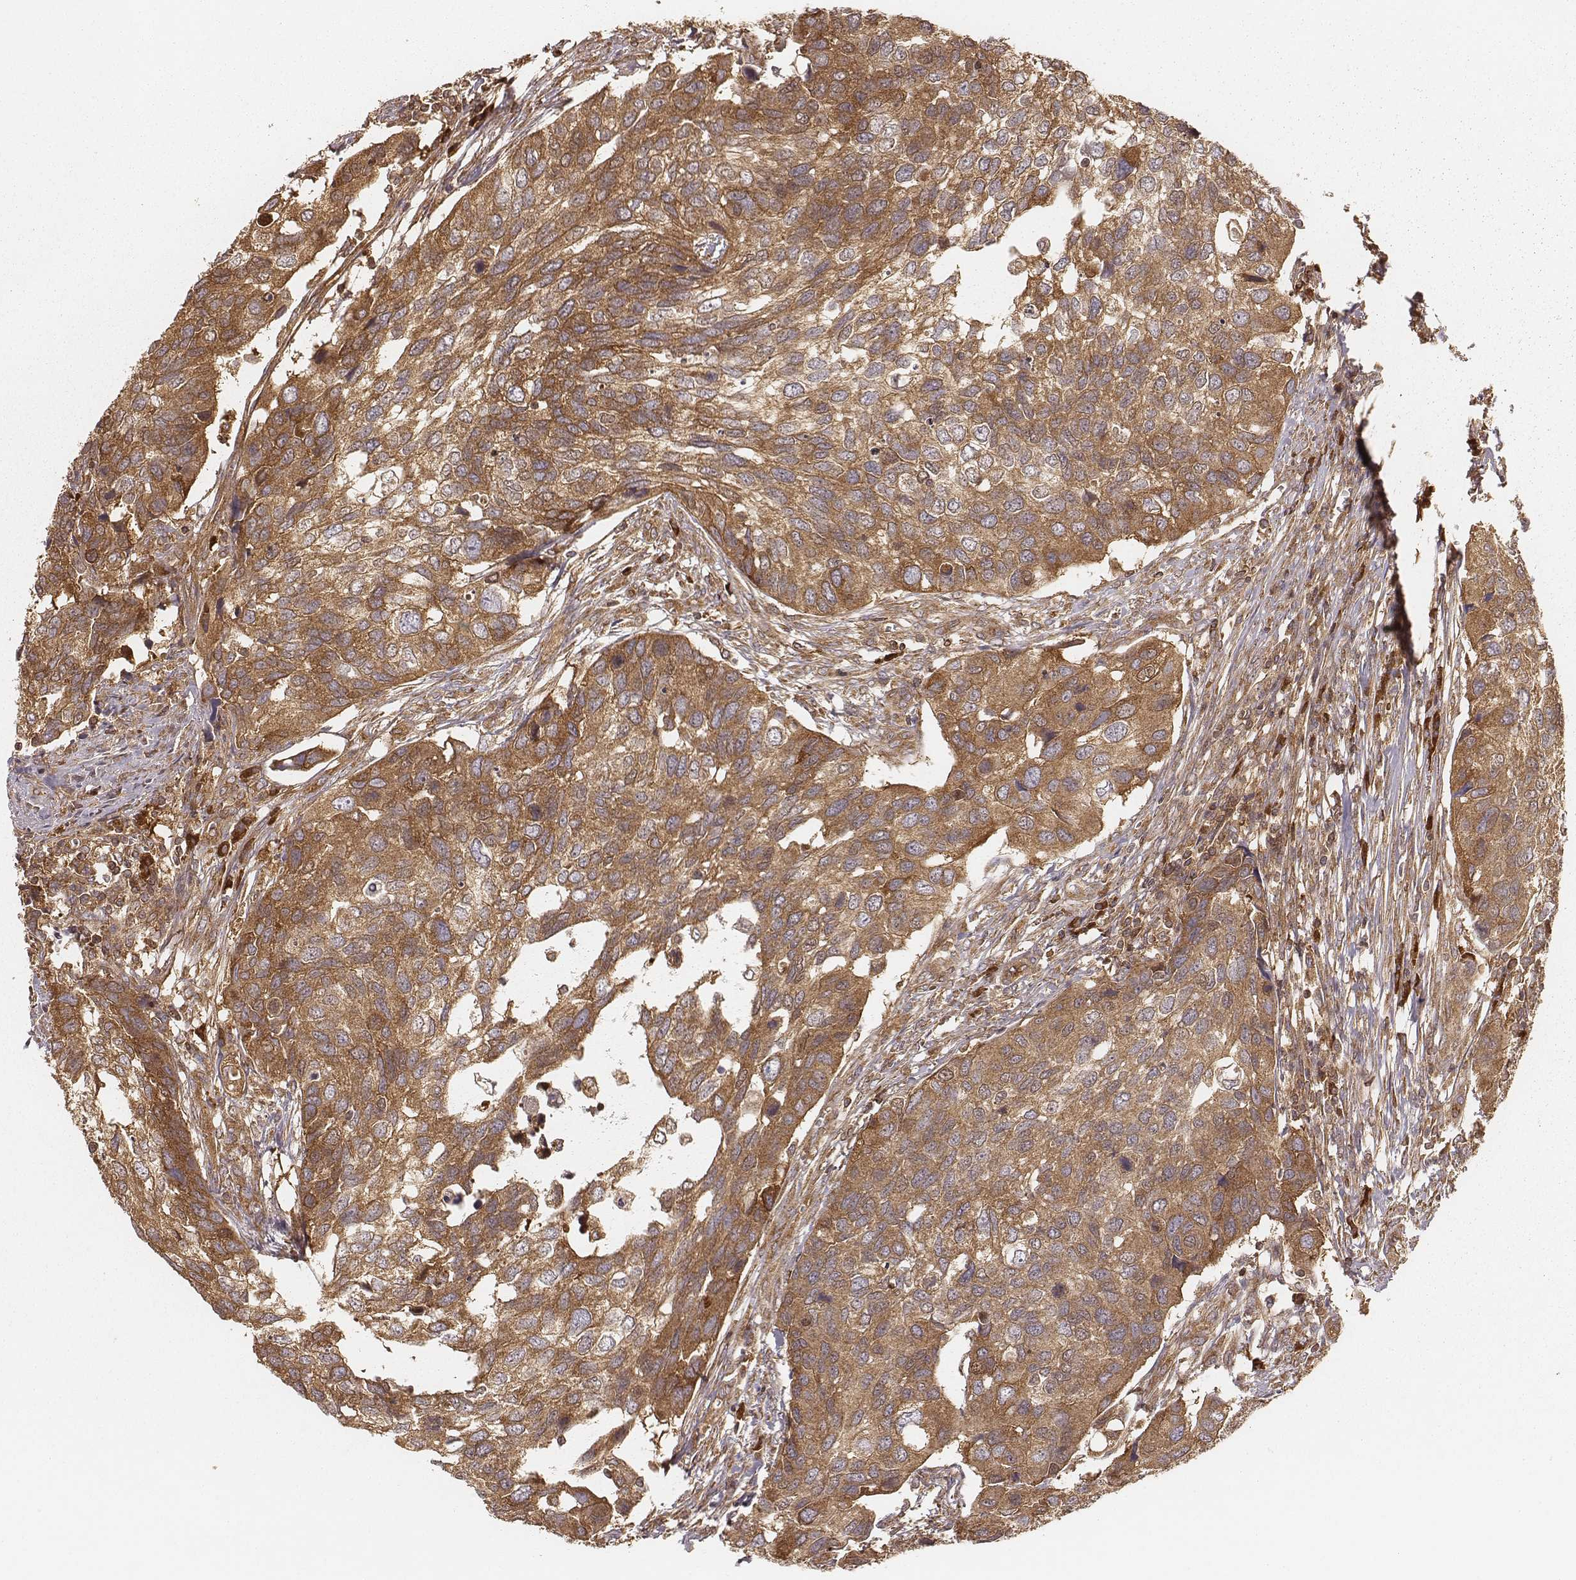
{"staining": {"intensity": "moderate", "quantity": ">75%", "location": "cytoplasmic/membranous"}, "tissue": "urothelial cancer", "cell_type": "Tumor cells", "image_type": "cancer", "snomed": [{"axis": "morphology", "description": "Urothelial carcinoma, High grade"}, {"axis": "topography", "description": "Urinary bladder"}], "caption": "The image displays a brown stain indicating the presence of a protein in the cytoplasmic/membranous of tumor cells in high-grade urothelial carcinoma.", "gene": "CARS1", "patient": {"sex": "male", "age": 60}}